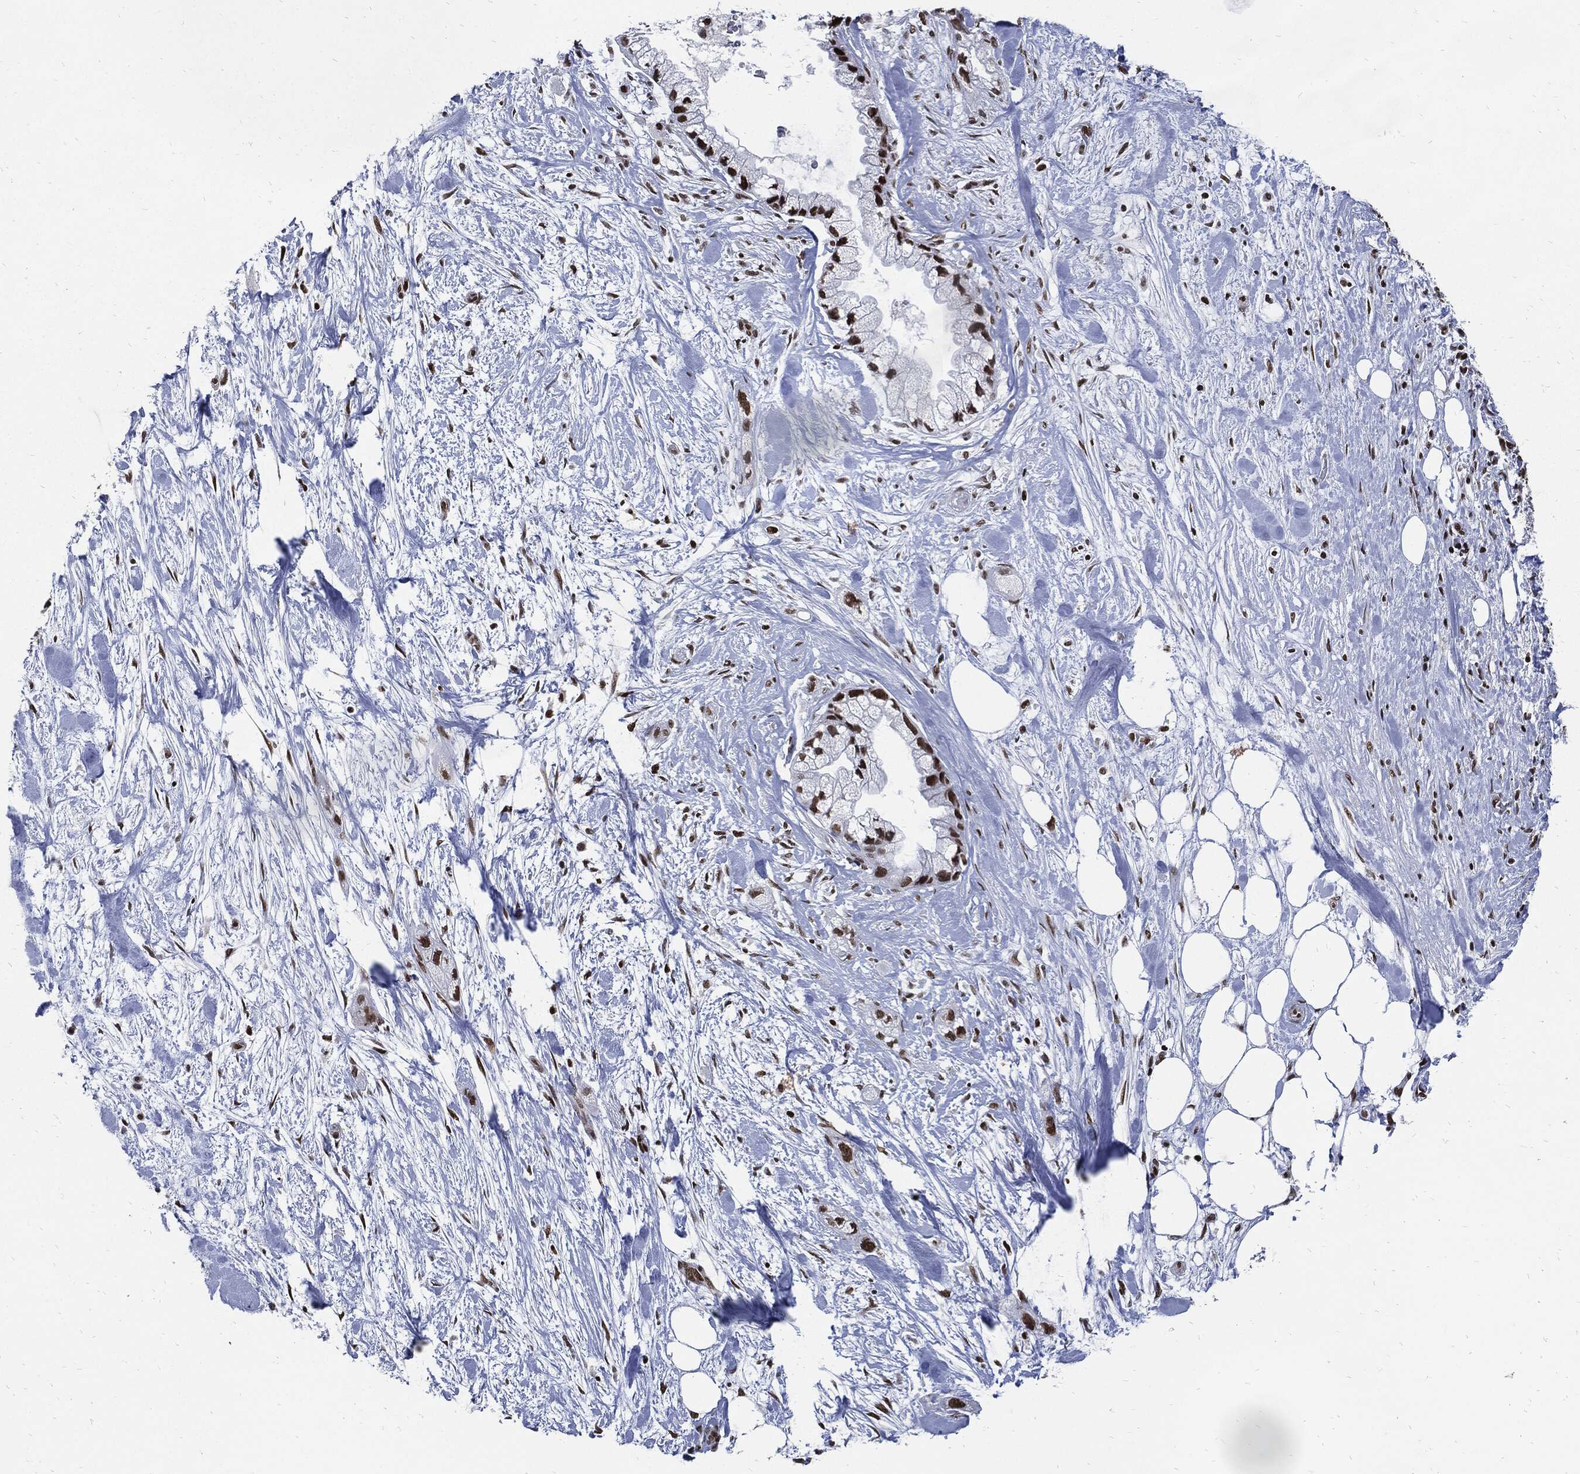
{"staining": {"intensity": "strong", "quantity": ">75%", "location": "nuclear"}, "tissue": "pancreatic cancer", "cell_type": "Tumor cells", "image_type": "cancer", "snomed": [{"axis": "morphology", "description": "Adenocarcinoma, NOS"}, {"axis": "topography", "description": "Pancreas"}], "caption": "Protein staining of pancreatic adenocarcinoma tissue displays strong nuclear staining in about >75% of tumor cells.", "gene": "TERF2", "patient": {"sex": "male", "age": 44}}